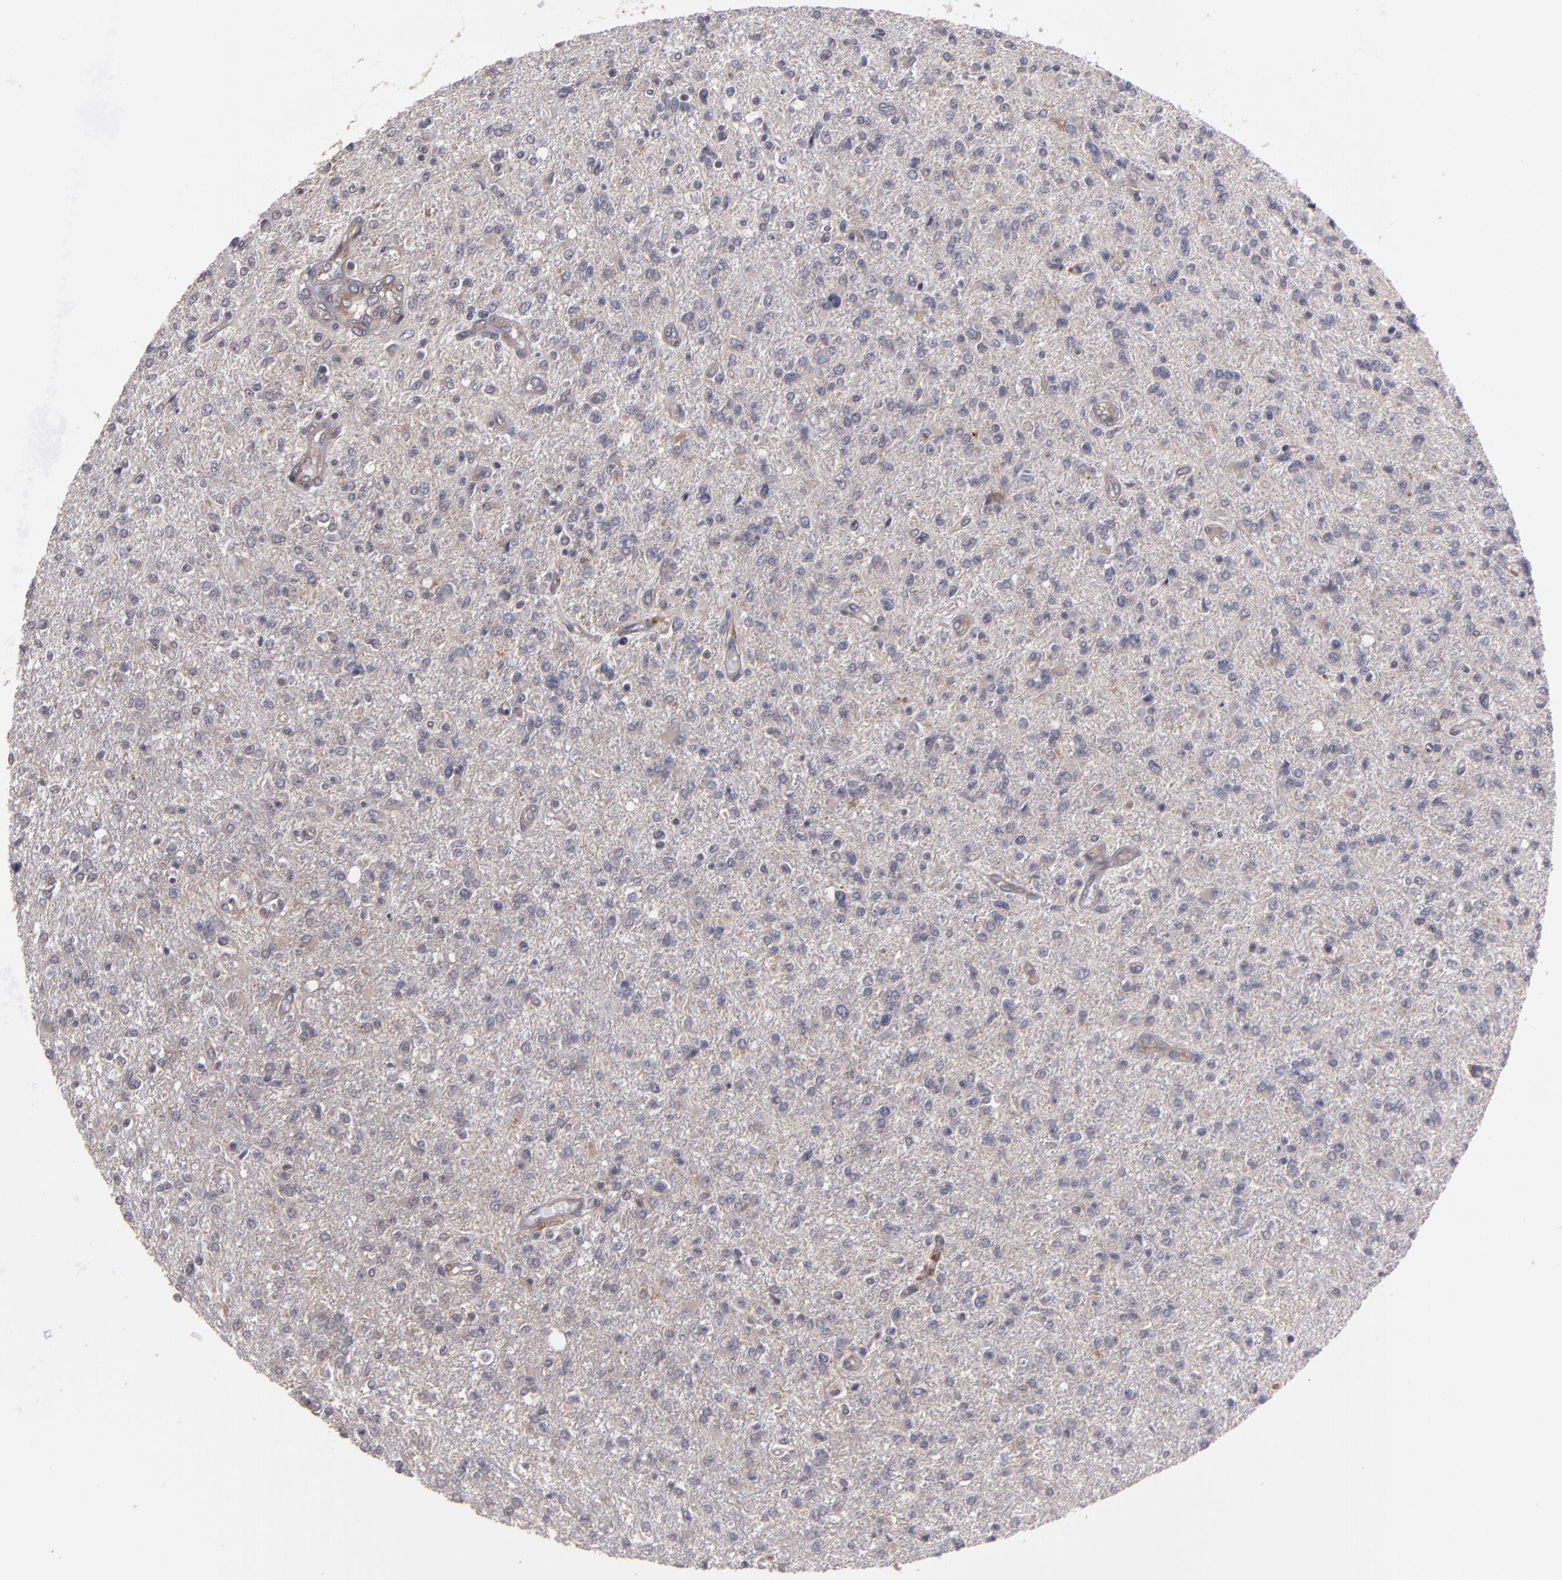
{"staining": {"intensity": "weak", "quantity": "25%-75%", "location": "cytoplasmic/membranous"}, "tissue": "glioma", "cell_type": "Tumor cells", "image_type": "cancer", "snomed": [{"axis": "morphology", "description": "Glioma, malignant, High grade"}, {"axis": "topography", "description": "Cerebral cortex"}], "caption": "Immunohistochemical staining of high-grade glioma (malignant) shows low levels of weak cytoplasmic/membranous protein positivity in about 25%-75% of tumor cells. The staining is performed using DAB brown chromogen to label protein expression. The nuclei are counter-stained blue using hematoxylin.", "gene": "CTSO", "patient": {"sex": "male", "age": 76}}